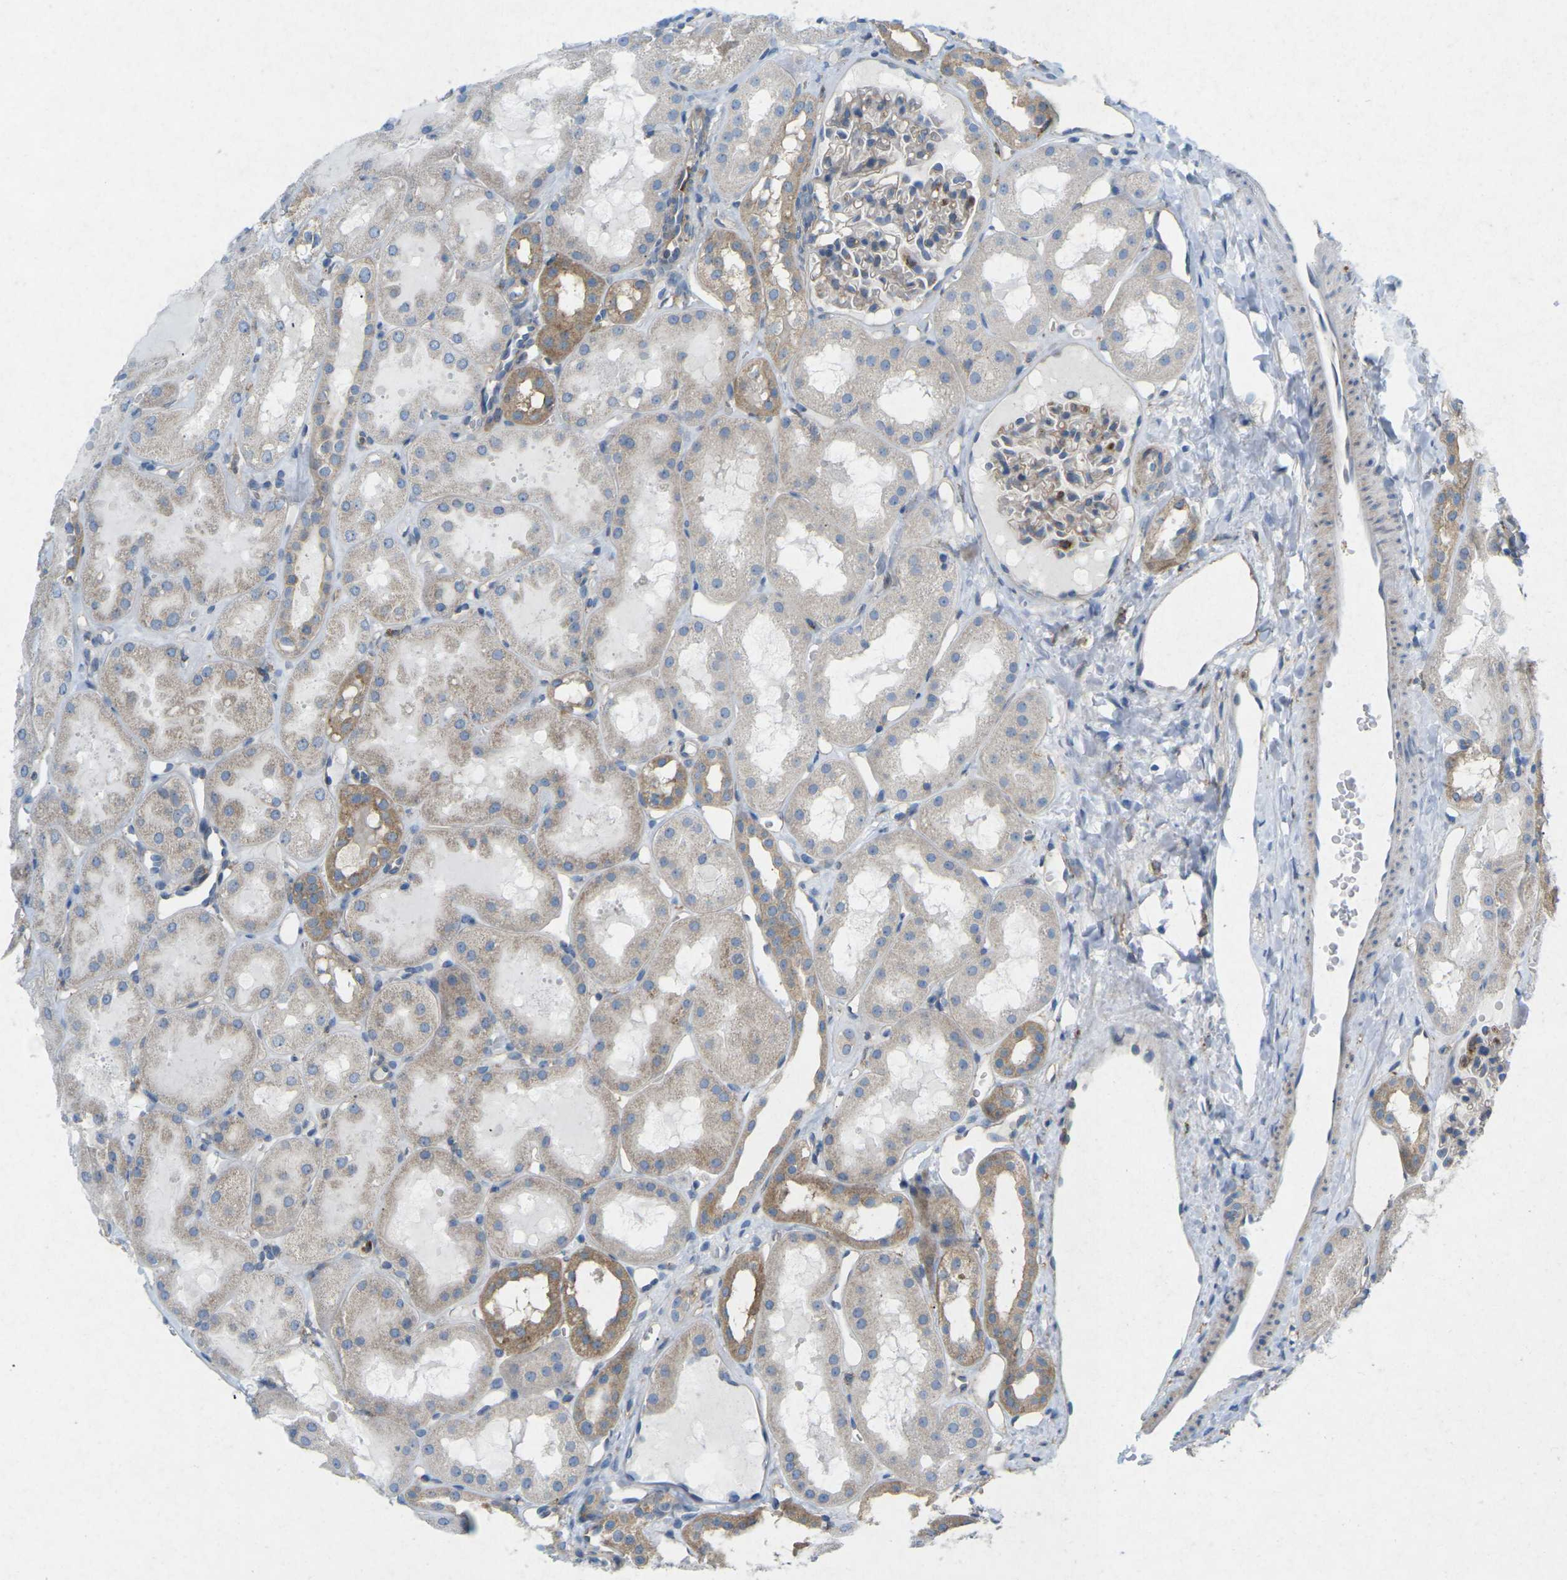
{"staining": {"intensity": "weak", "quantity": "<25%", "location": "cytoplasmic/membranous"}, "tissue": "kidney", "cell_type": "Cells in glomeruli", "image_type": "normal", "snomed": [{"axis": "morphology", "description": "Normal tissue, NOS"}, {"axis": "topography", "description": "Kidney"}, {"axis": "topography", "description": "Urinary bladder"}], "caption": "Immunohistochemistry image of unremarkable kidney: kidney stained with DAB (3,3'-diaminobenzidine) demonstrates no significant protein expression in cells in glomeruli.", "gene": "STK11", "patient": {"sex": "male", "age": 16}}